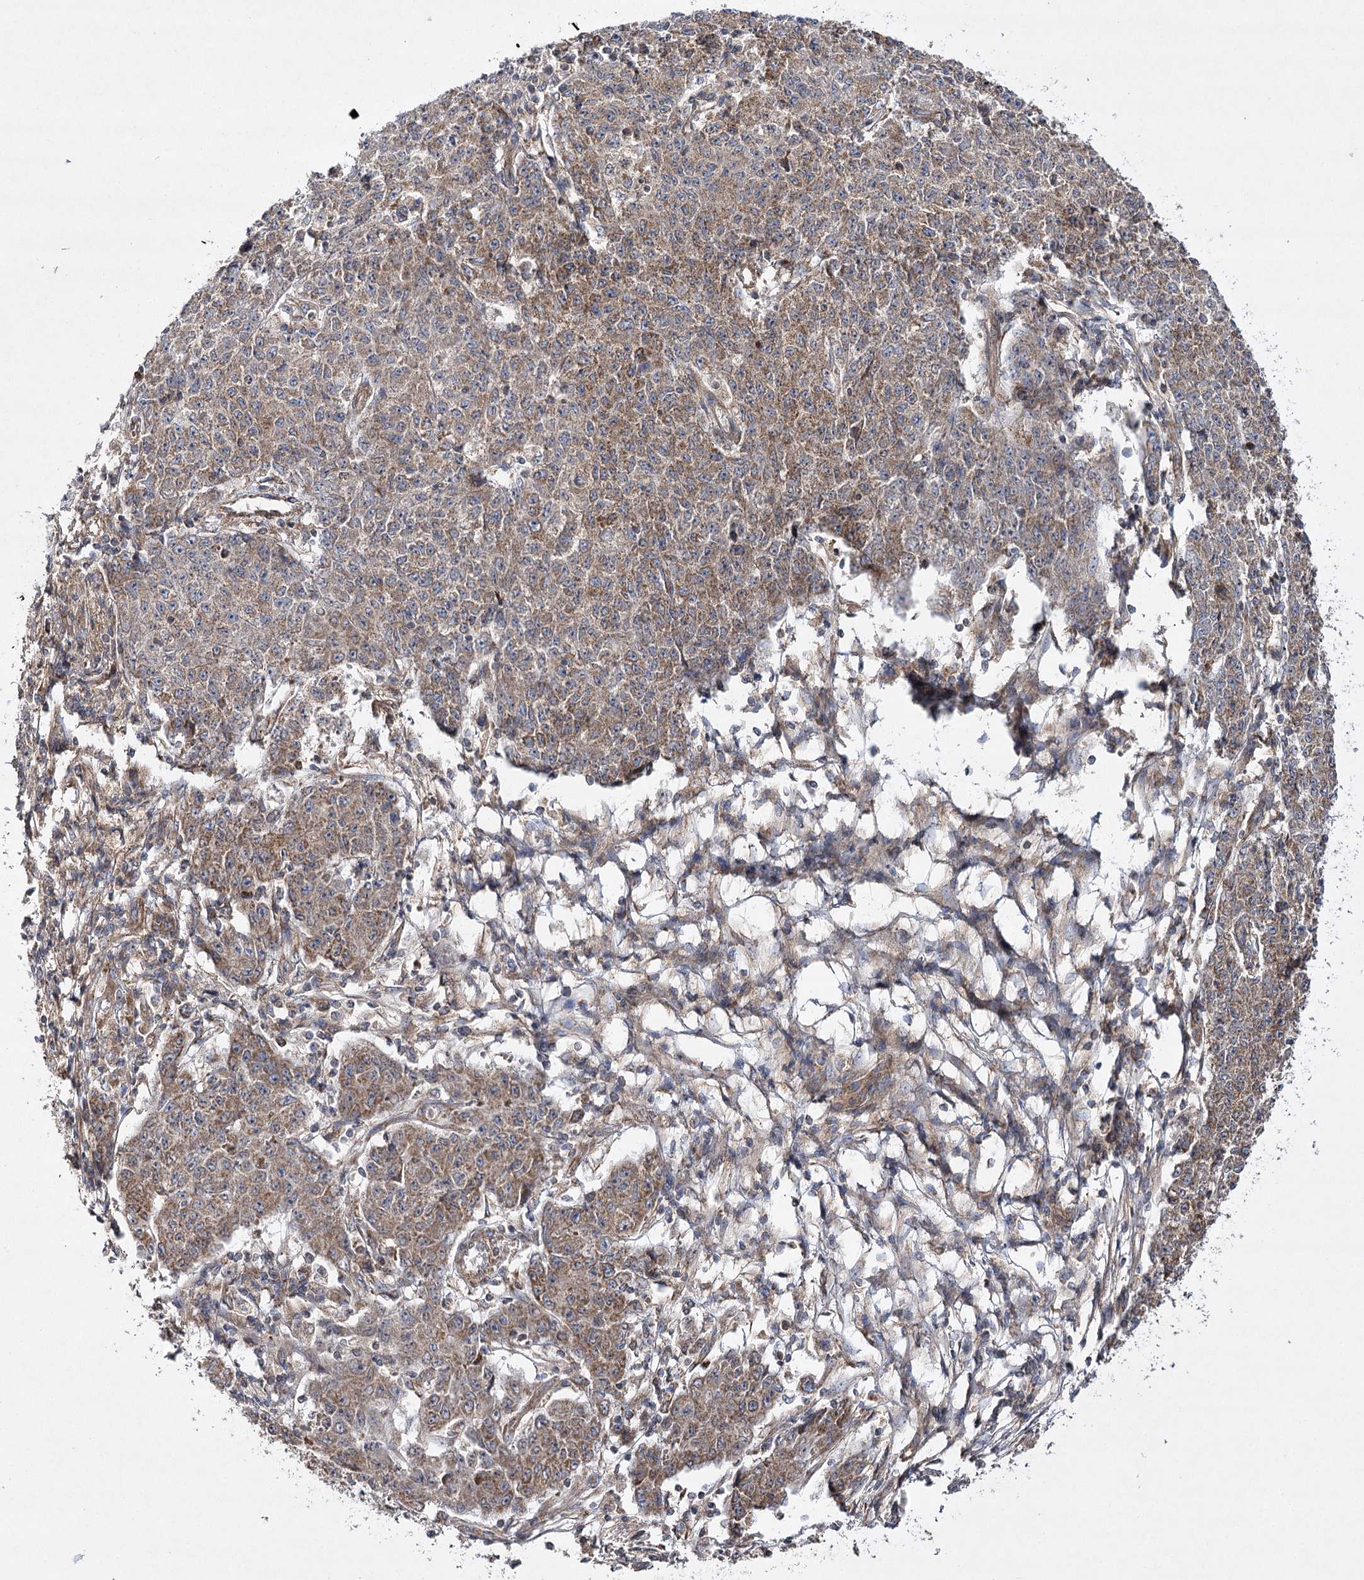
{"staining": {"intensity": "weak", "quantity": "25%-75%", "location": "cytoplasmic/membranous"}, "tissue": "ovarian cancer", "cell_type": "Tumor cells", "image_type": "cancer", "snomed": [{"axis": "morphology", "description": "Carcinoma, endometroid"}, {"axis": "topography", "description": "Ovary"}], "caption": "This is an image of IHC staining of endometroid carcinoma (ovarian), which shows weak staining in the cytoplasmic/membranous of tumor cells.", "gene": "DNAJC13", "patient": {"sex": "female", "age": 42}}